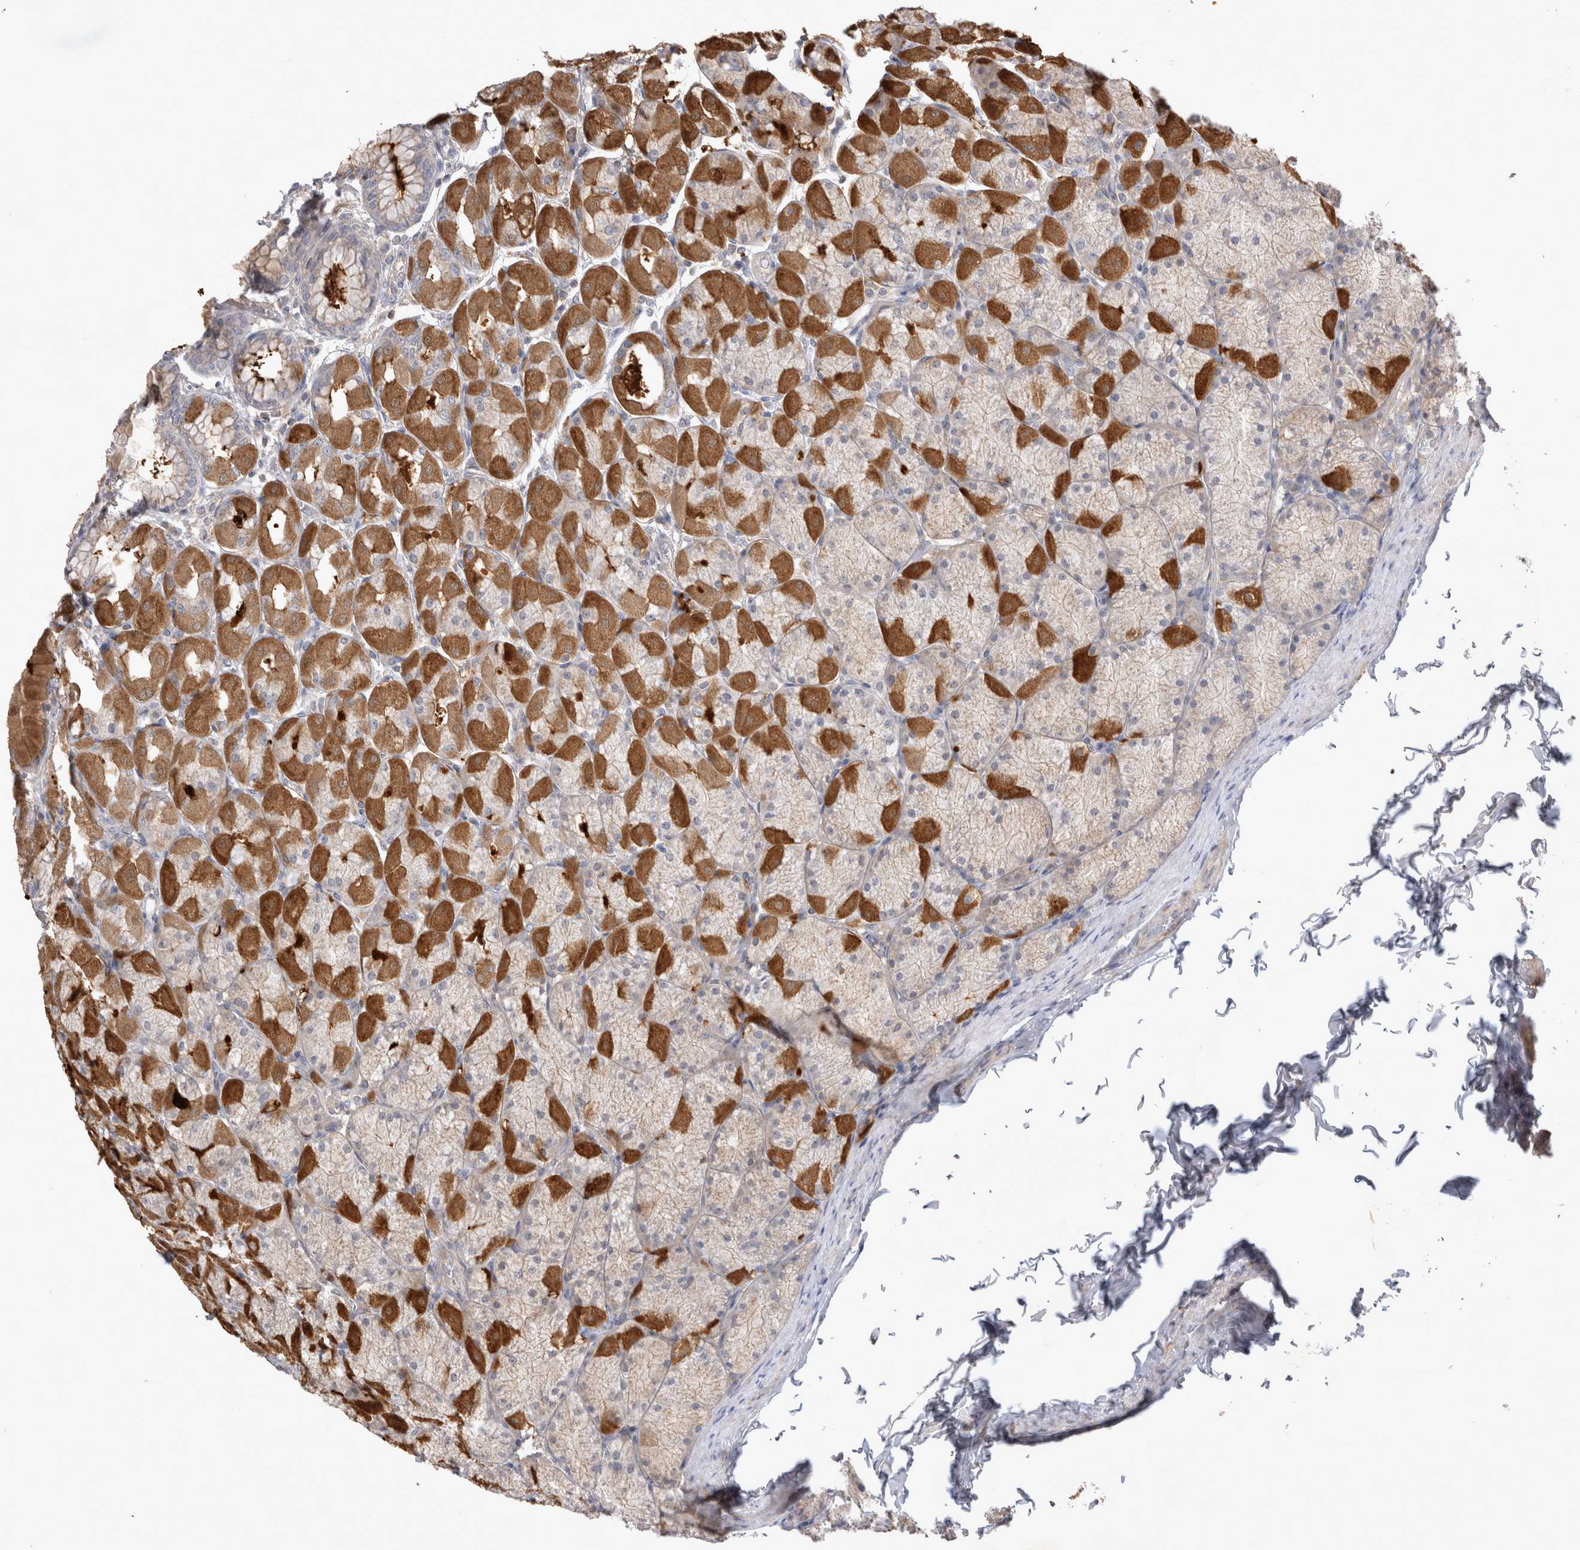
{"staining": {"intensity": "strong", "quantity": "25%-75%", "location": "cytoplasmic/membranous"}, "tissue": "stomach", "cell_type": "Glandular cells", "image_type": "normal", "snomed": [{"axis": "morphology", "description": "Normal tissue, NOS"}, {"axis": "topography", "description": "Stomach, upper"}], "caption": "Stomach stained for a protein (brown) shows strong cytoplasmic/membranous positive expression in about 25%-75% of glandular cells.", "gene": "SRD5A3", "patient": {"sex": "female", "age": 56}}